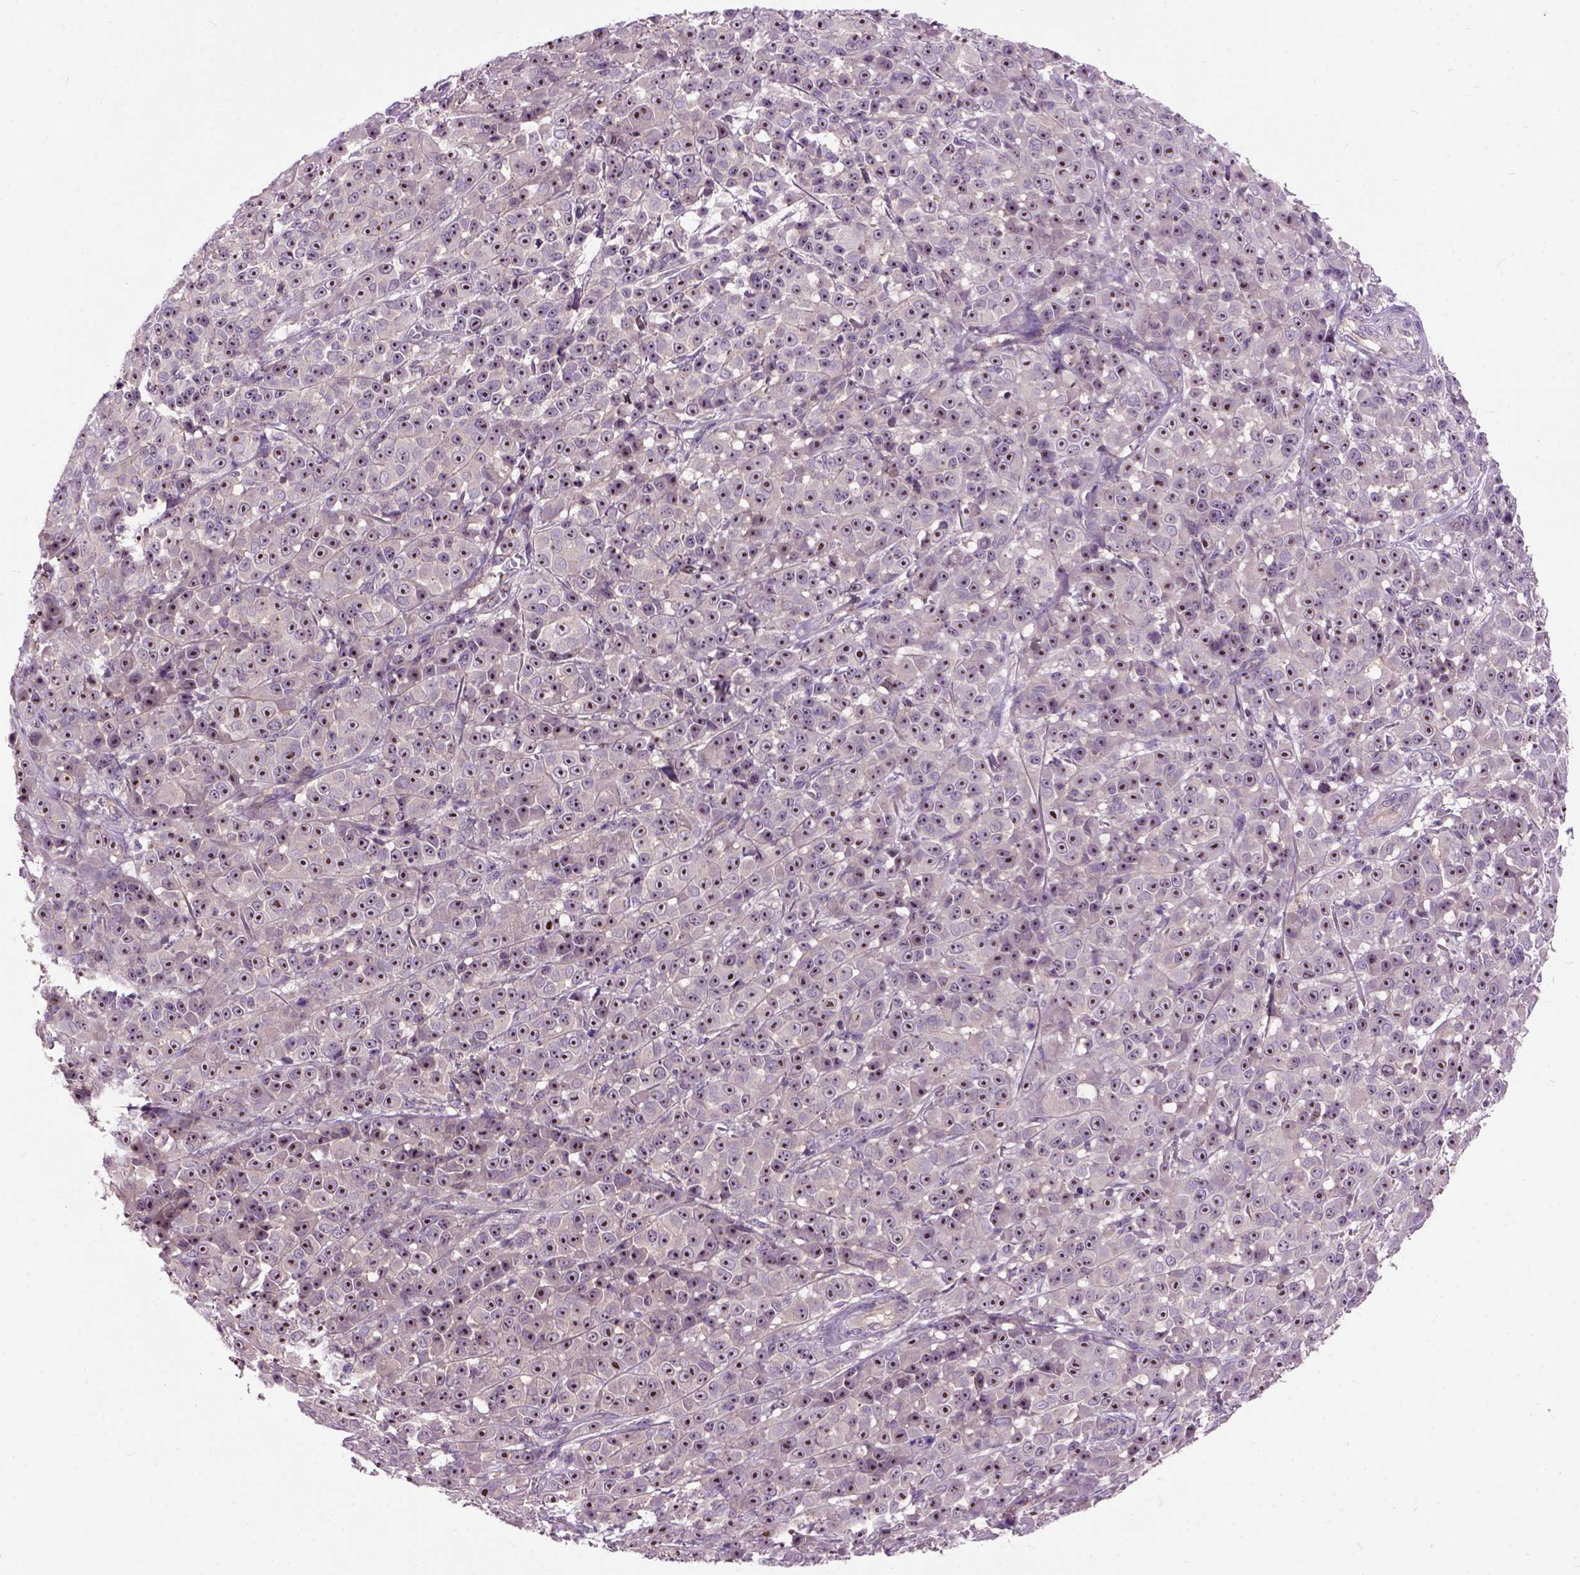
{"staining": {"intensity": "strong", "quantity": ">75%", "location": "nuclear"}, "tissue": "melanoma", "cell_type": "Tumor cells", "image_type": "cancer", "snomed": [{"axis": "morphology", "description": "Malignant melanoma, NOS"}, {"axis": "topography", "description": "Skin"}, {"axis": "topography", "description": "Skin of back"}], "caption": "Brown immunohistochemical staining in human malignant melanoma exhibits strong nuclear expression in approximately >75% of tumor cells. The staining was performed using DAB (3,3'-diaminobenzidine) to visualize the protein expression in brown, while the nuclei were stained in blue with hematoxylin (Magnification: 20x).", "gene": "MAPT", "patient": {"sex": "male", "age": 91}}